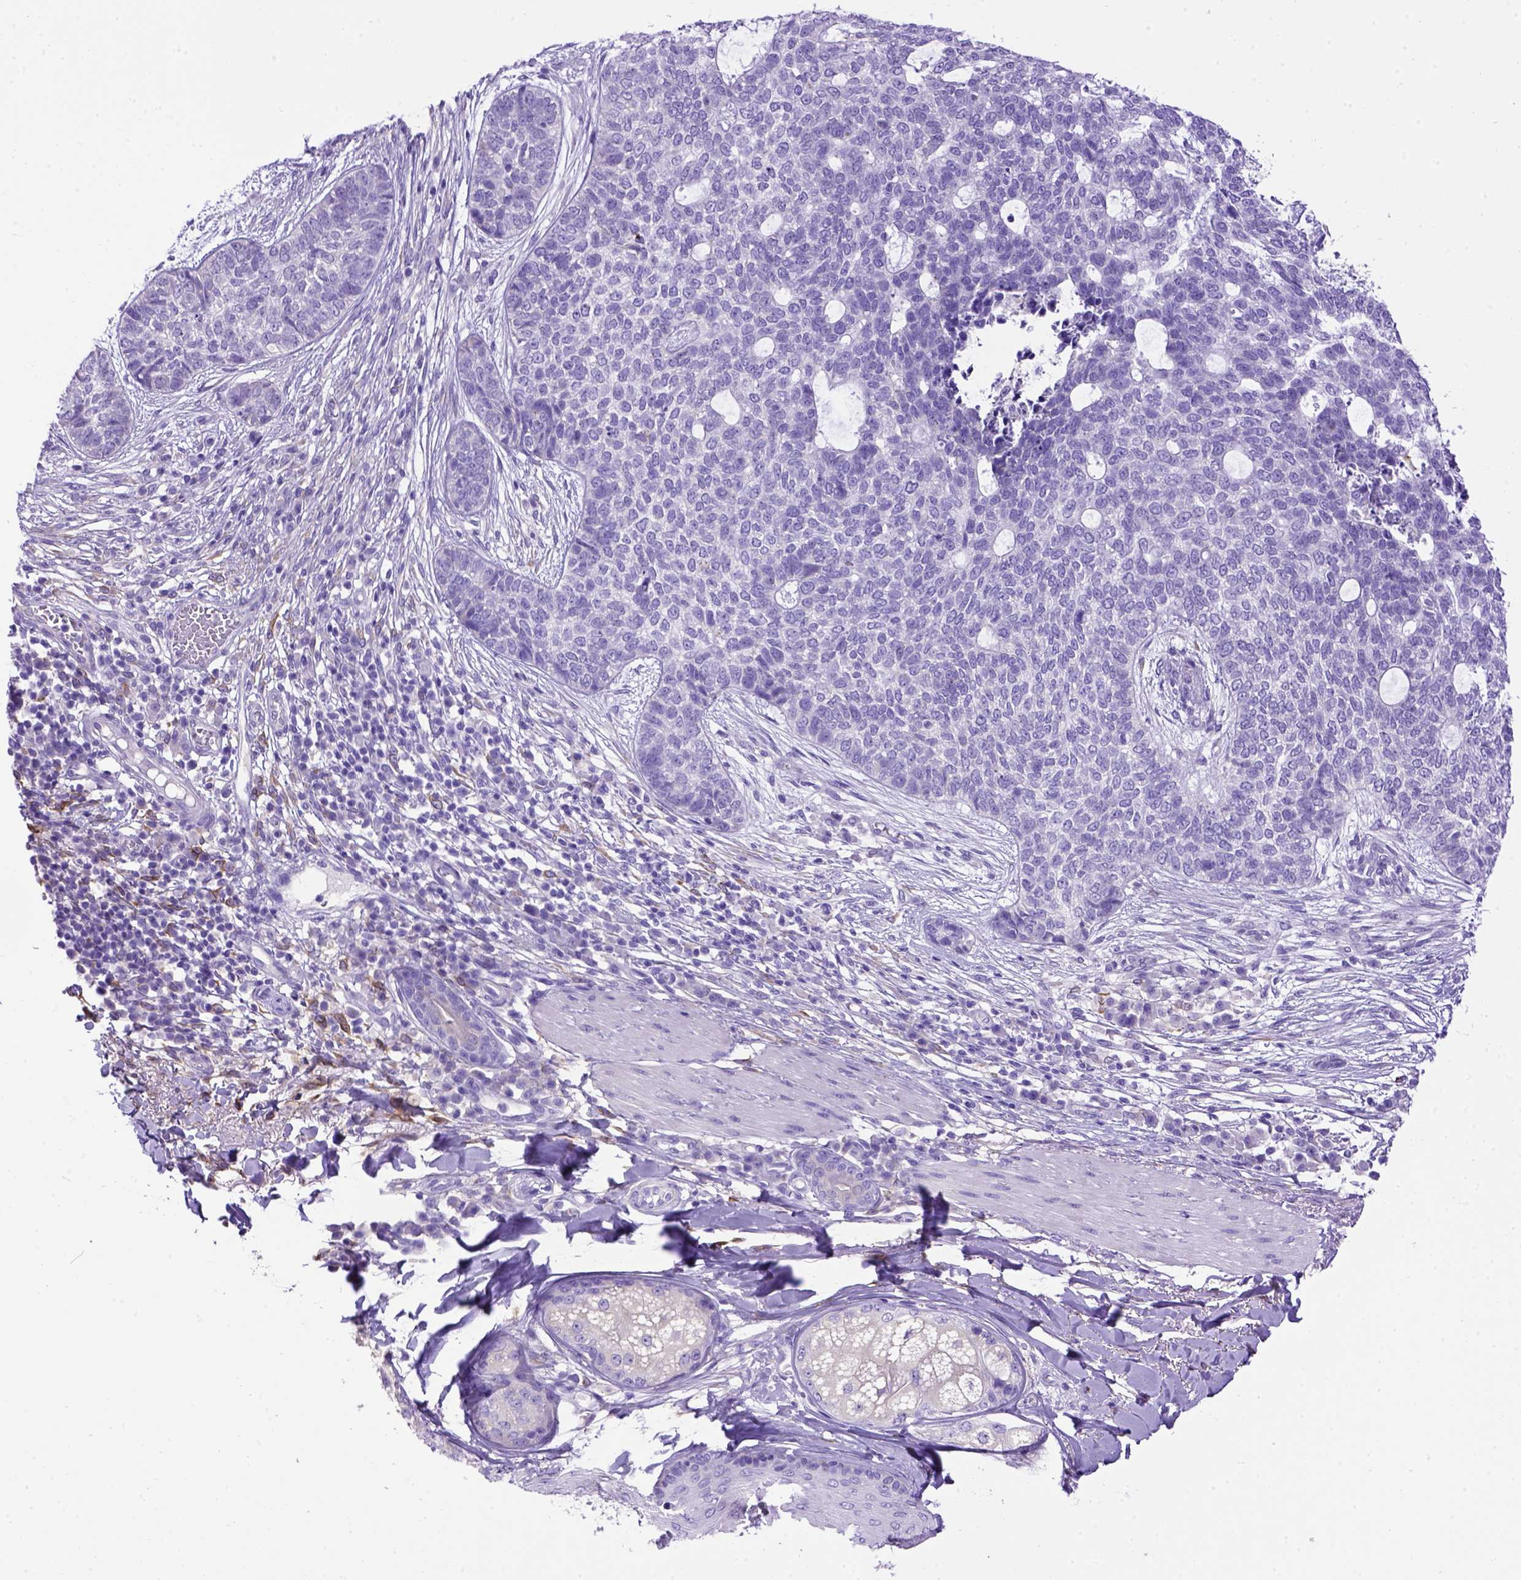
{"staining": {"intensity": "negative", "quantity": "none", "location": "none"}, "tissue": "skin cancer", "cell_type": "Tumor cells", "image_type": "cancer", "snomed": [{"axis": "morphology", "description": "Basal cell carcinoma"}, {"axis": "topography", "description": "Skin"}], "caption": "Immunohistochemistry of human skin basal cell carcinoma reveals no positivity in tumor cells. Nuclei are stained in blue.", "gene": "PTGES", "patient": {"sex": "female", "age": 69}}